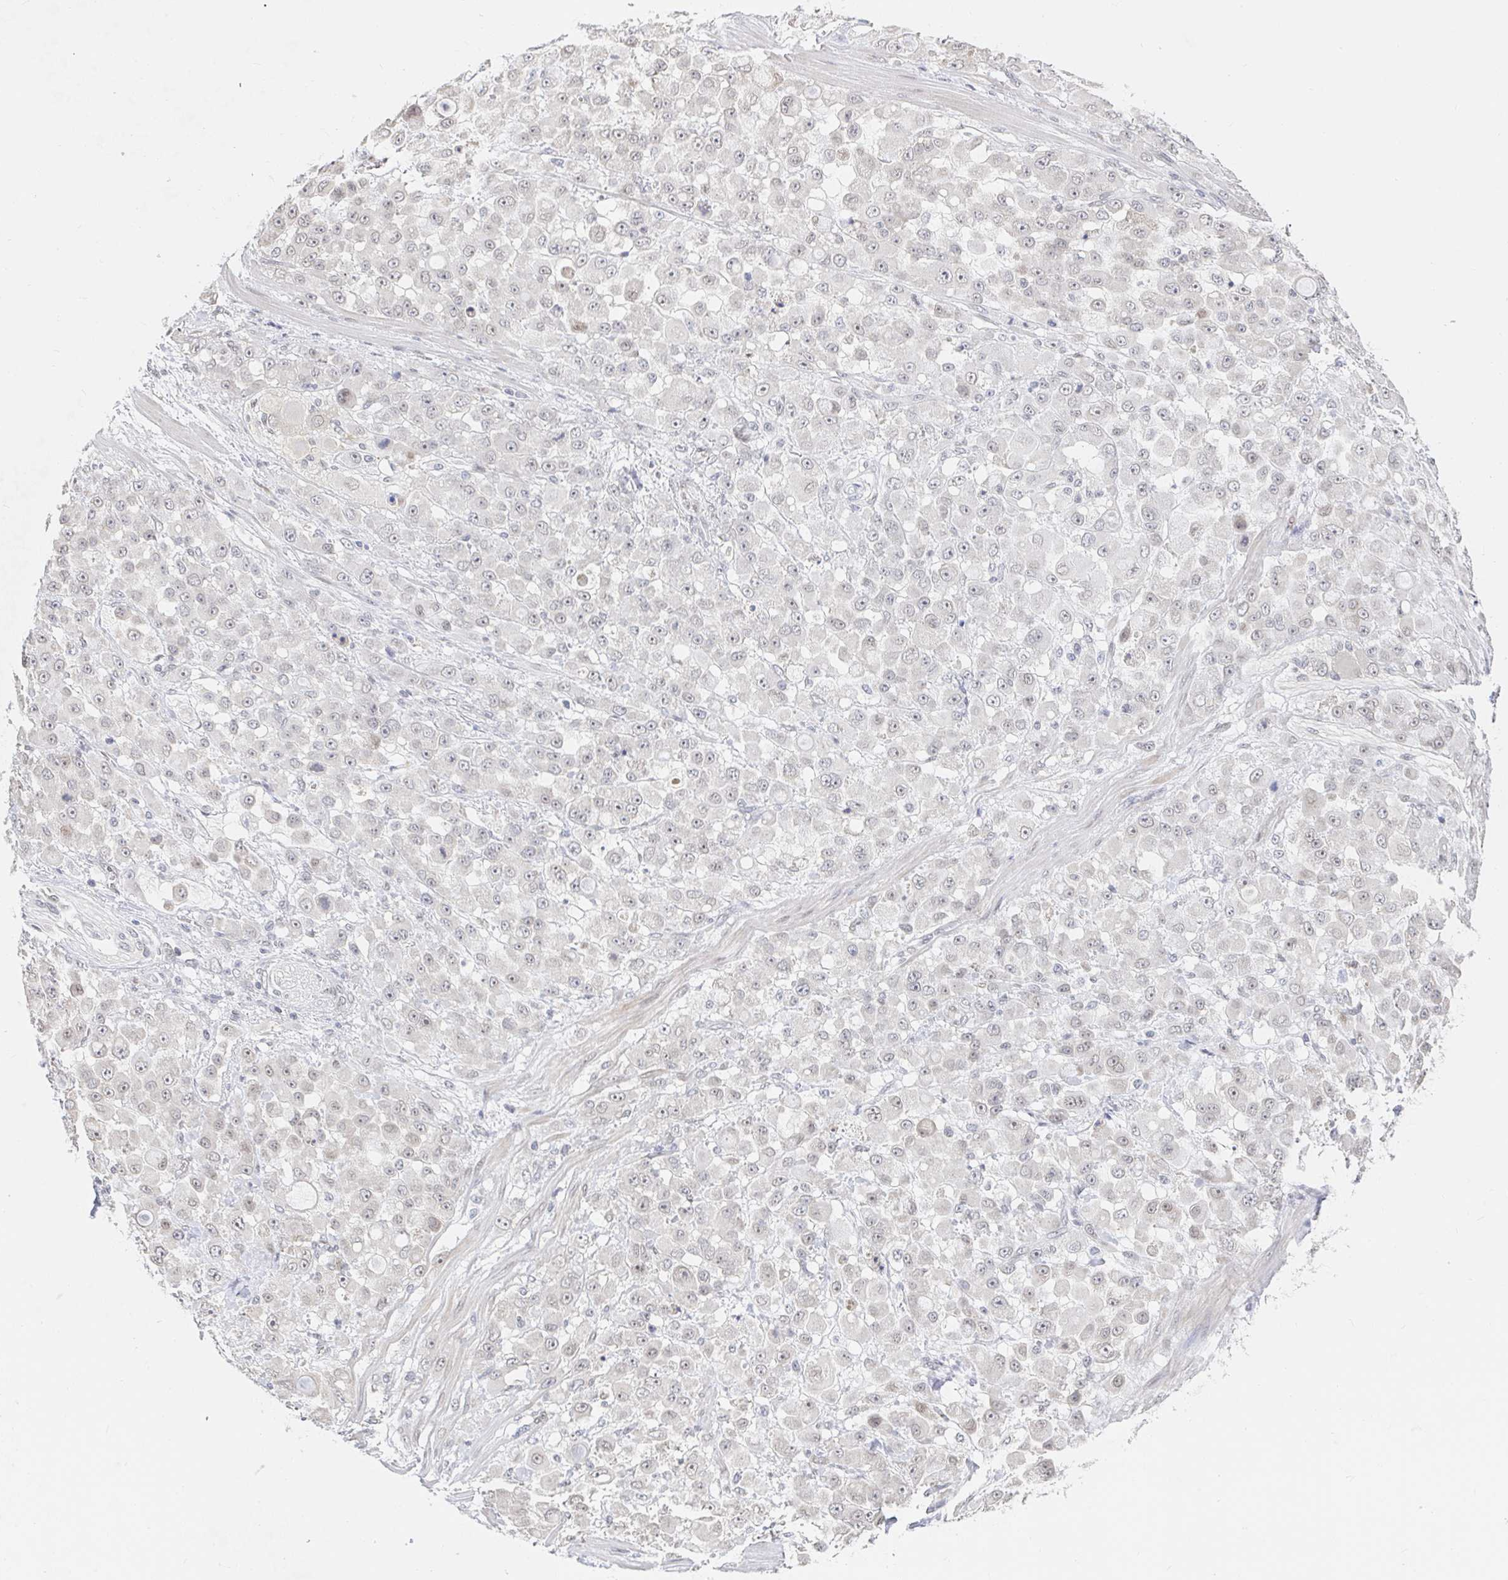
{"staining": {"intensity": "negative", "quantity": "none", "location": "none"}, "tissue": "stomach cancer", "cell_type": "Tumor cells", "image_type": "cancer", "snomed": [{"axis": "morphology", "description": "Adenocarcinoma, NOS"}, {"axis": "topography", "description": "Stomach"}], "caption": "An image of adenocarcinoma (stomach) stained for a protein demonstrates no brown staining in tumor cells.", "gene": "CHD2", "patient": {"sex": "female", "age": 76}}